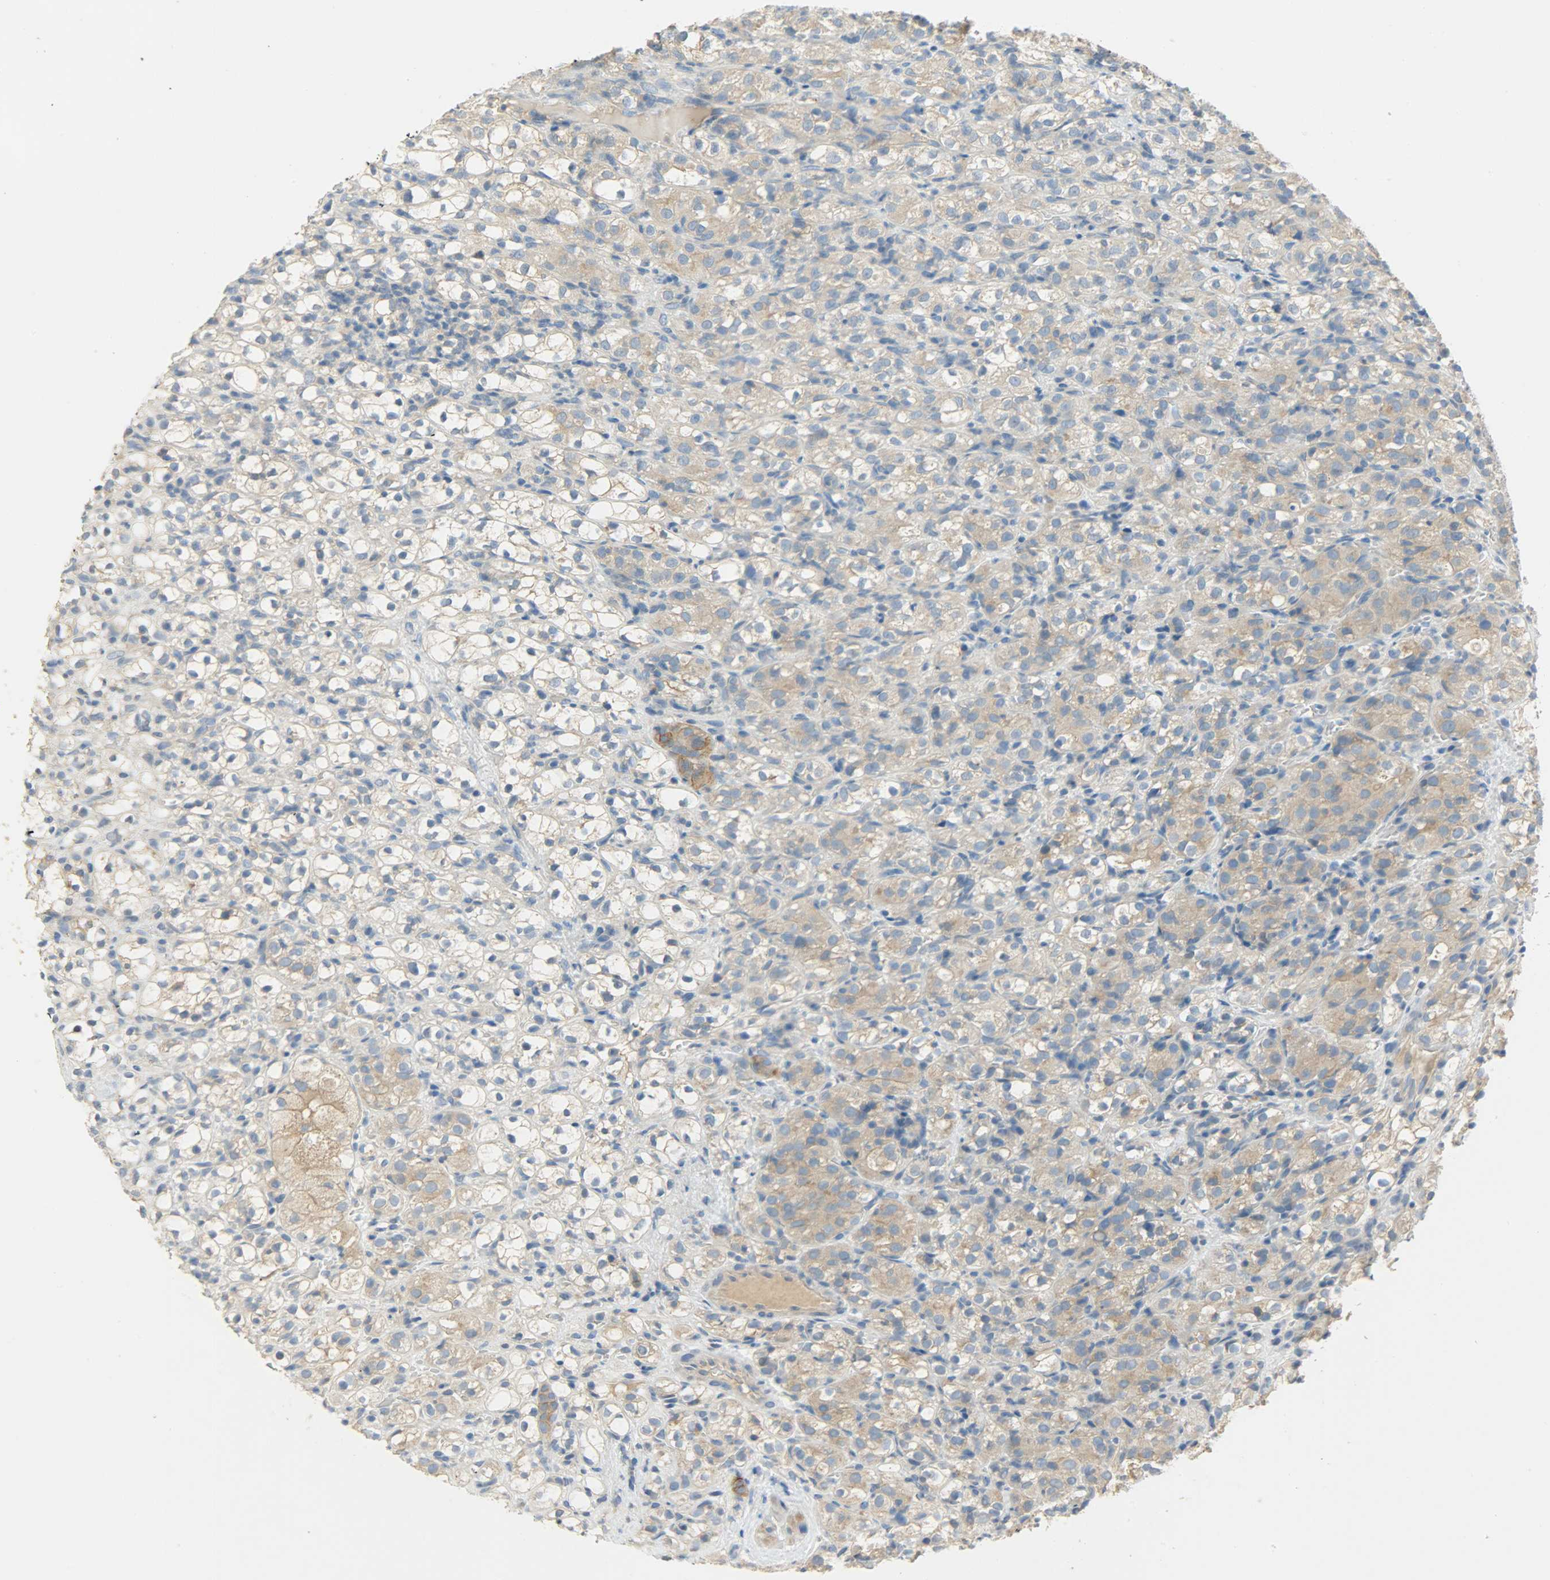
{"staining": {"intensity": "moderate", "quantity": ">75%", "location": "cytoplasmic/membranous"}, "tissue": "renal cancer", "cell_type": "Tumor cells", "image_type": "cancer", "snomed": [{"axis": "morphology", "description": "Normal tissue, NOS"}, {"axis": "morphology", "description": "Adenocarcinoma, NOS"}, {"axis": "topography", "description": "Kidney"}], "caption": "A photomicrograph of renal cancer stained for a protein demonstrates moderate cytoplasmic/membranous brown staining in tumor cells.", "gene": "DSG2", "patient": {"sex": "male", "age": 61}}